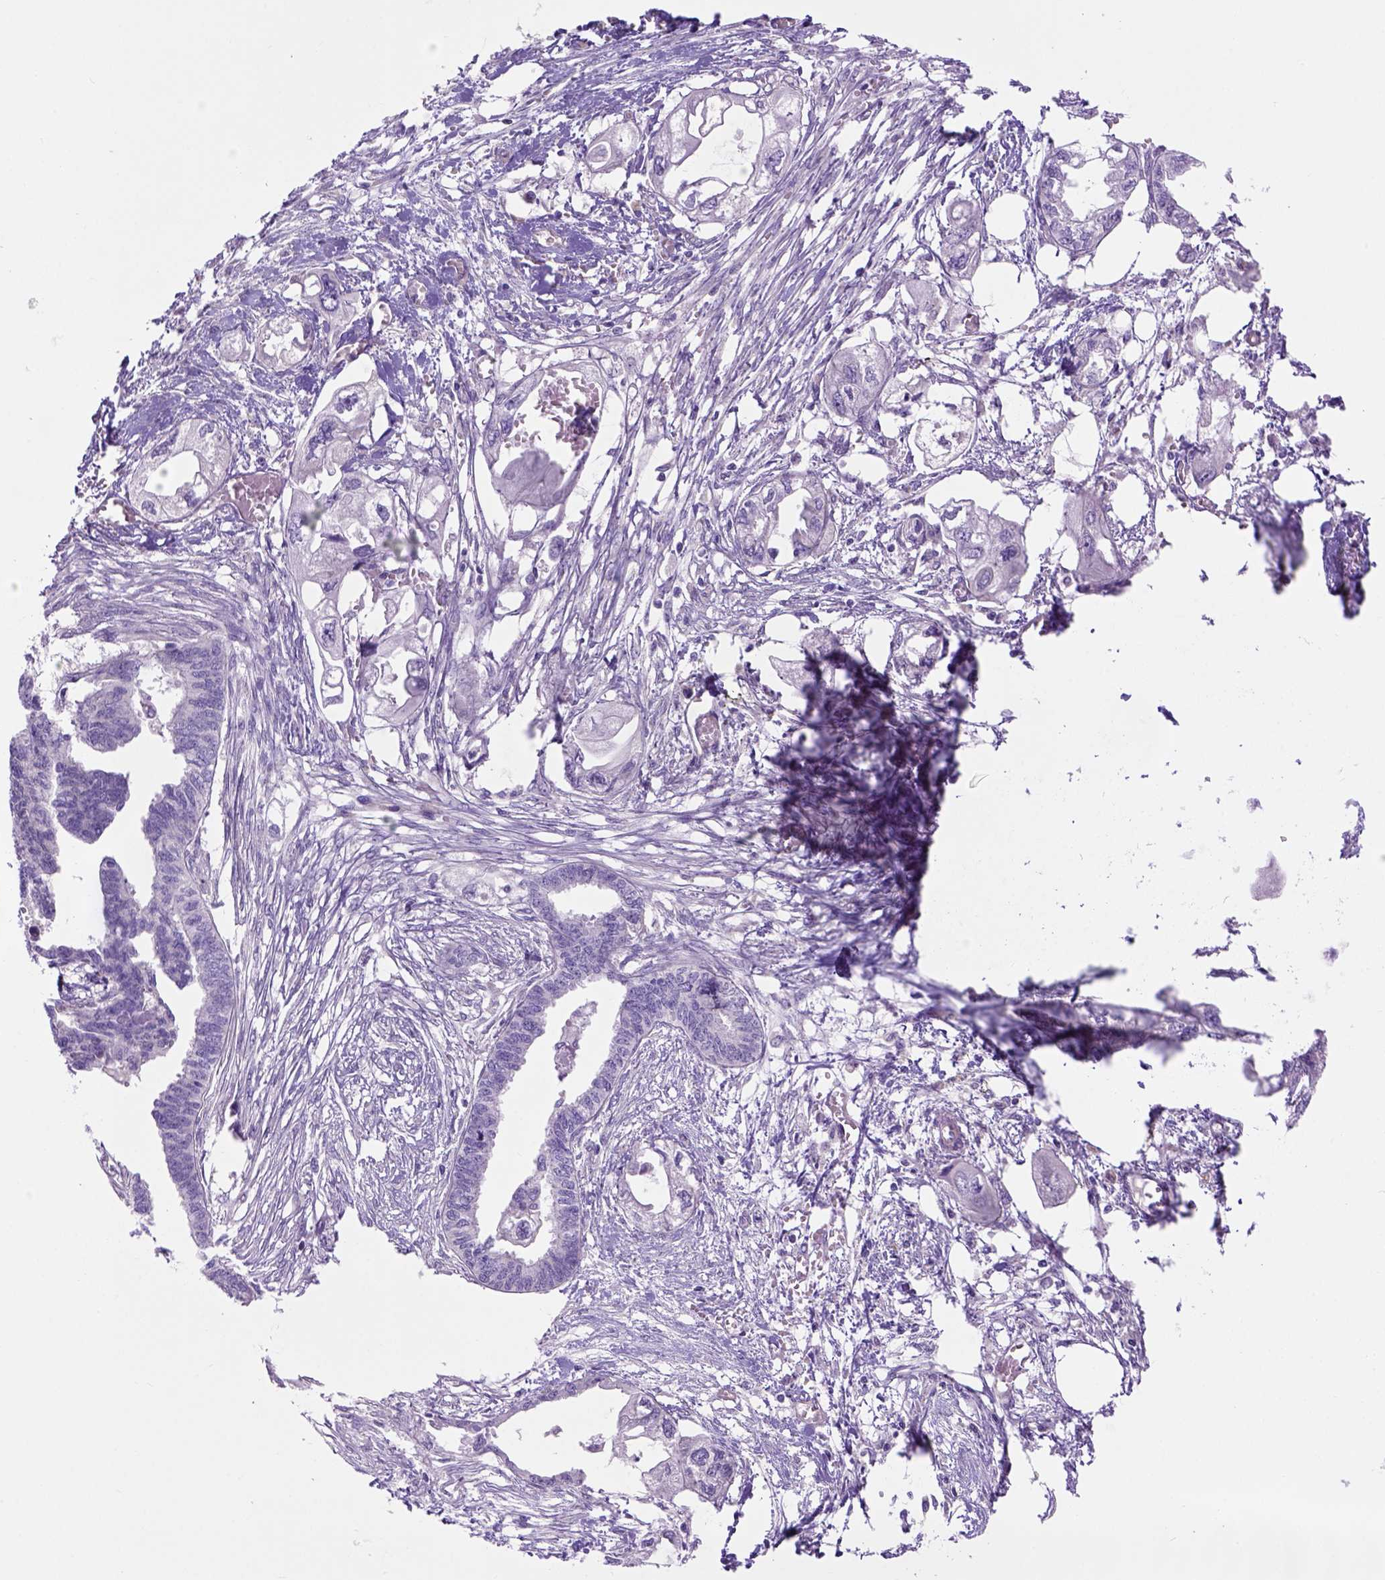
{"staining": {"intensity": "negative", "quantity": "none", "location": "none"}, "tissue": "endometrial cancer", "cell_type": "Tumor cells", "image_type": "cancer", "snomed": [{"axis": "morphology", "description": "Adenocarcinoma, NOS"}, {"axis": "morphology", "description": "Adenocarcinoma, metastatic, NOS"}, {"axis": "topography", "description": "Adipose tissue"}, {"axis": "topography", "description": "Endometrium"}], "caption": "IHC image of neoplastic tissue: human metastatic adenocarcinoma (endometrial) stained with DAB (3,3'-diaminobenzidine) reveals no significant protein positivity in tumor cells.", "gene": "CASKIN2", "patient": {"sex": "female", "age": 67}}